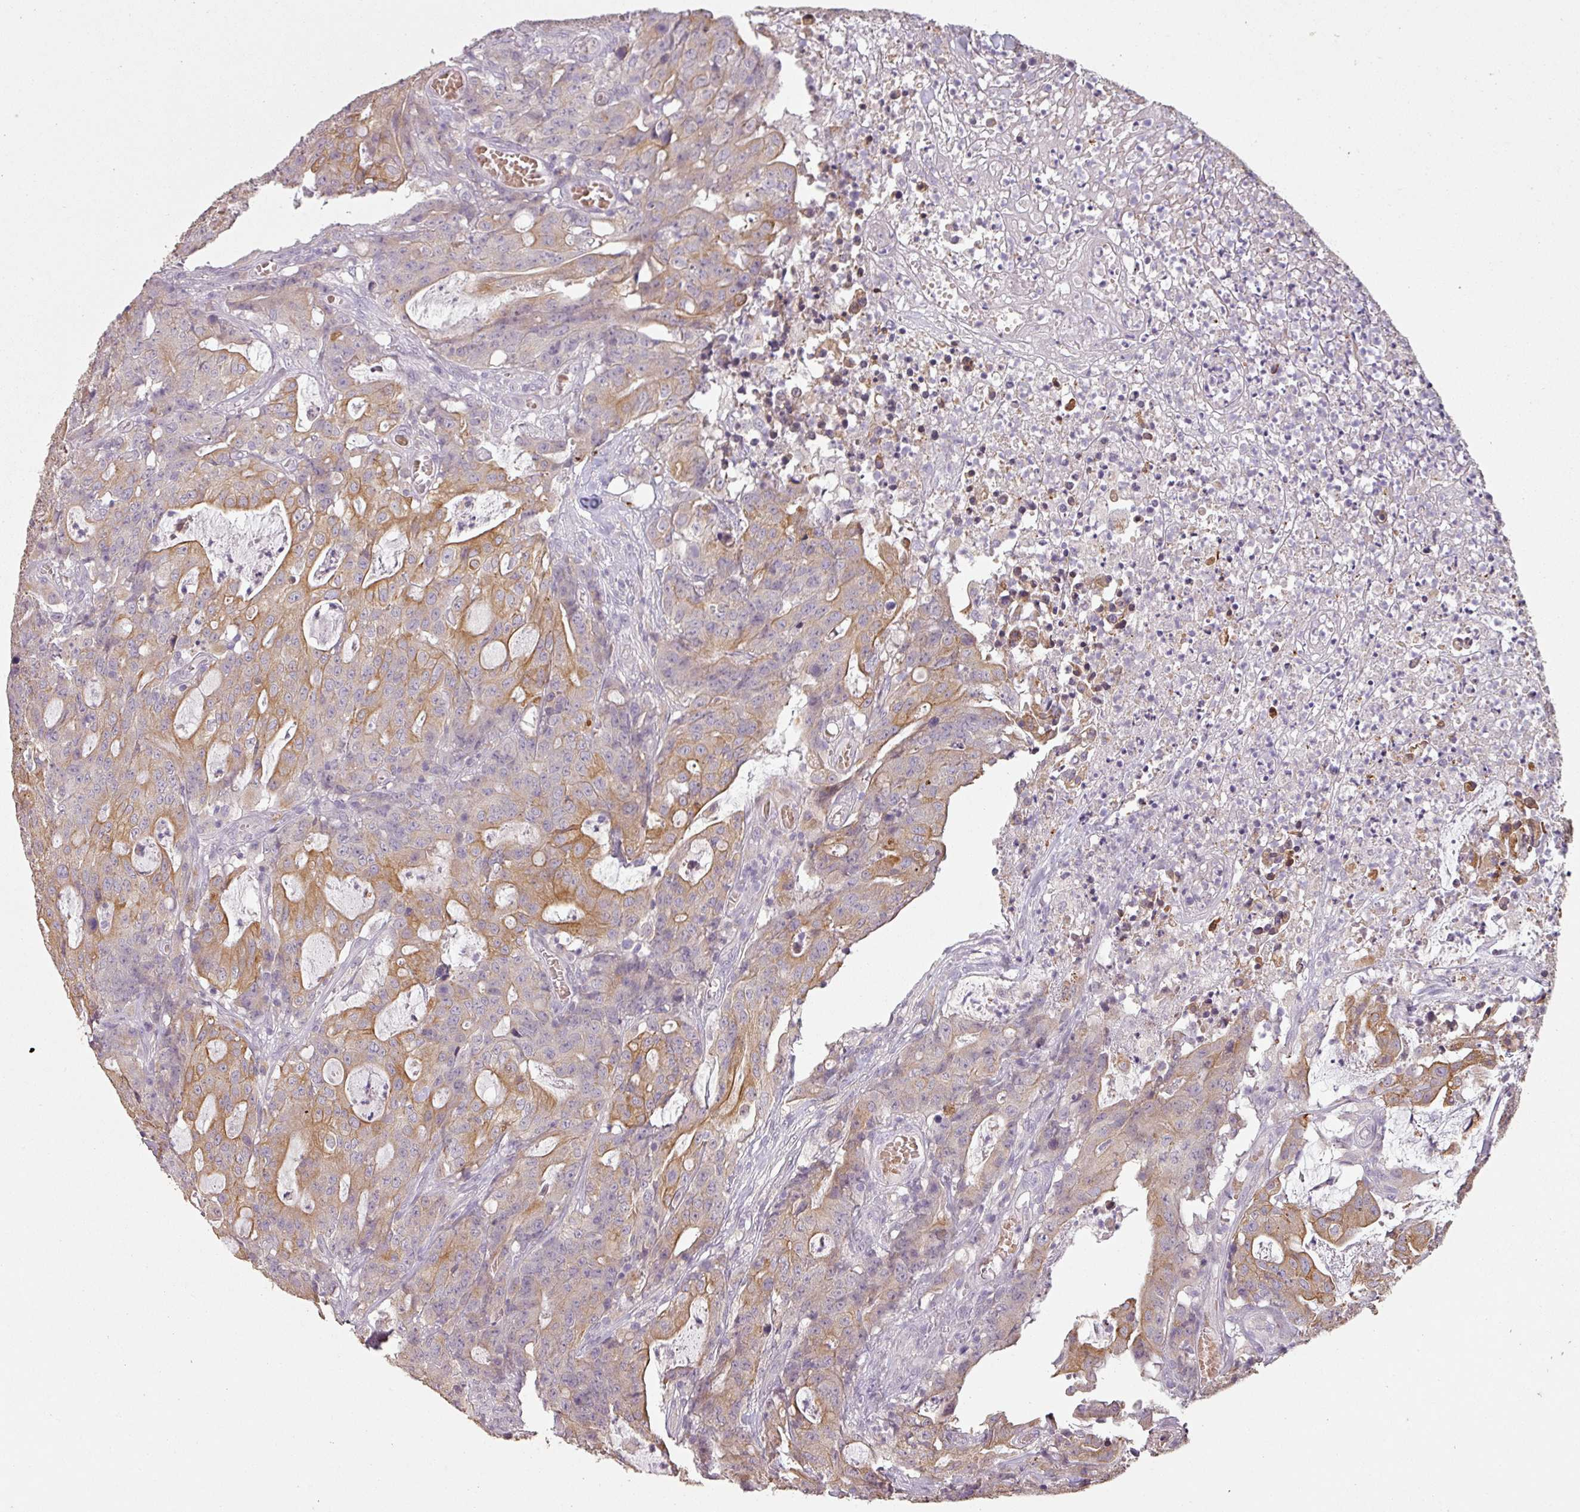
{"staining": {"intensity": "moderate", "quantity": "25%-75%", "location": "cytoplasmic/membranous"}, "tissue": "colorectal cancer", "cell_type": "Tumor cells", "image_type": "cancer", "snomed": [{"axis": "morphology", "description": "Adenocarcinoma, NOS"}, {"axis": "topography", "description": "Colon"}], "caption": "Immunohistochemical staining of colorectal cancer displays moderate cytoplasmic/membranous protein positivity in approximately 25%-75% of tumor cells.", "gene": "LYPLA1", "patient": {"sex": "male", "age": 83}}